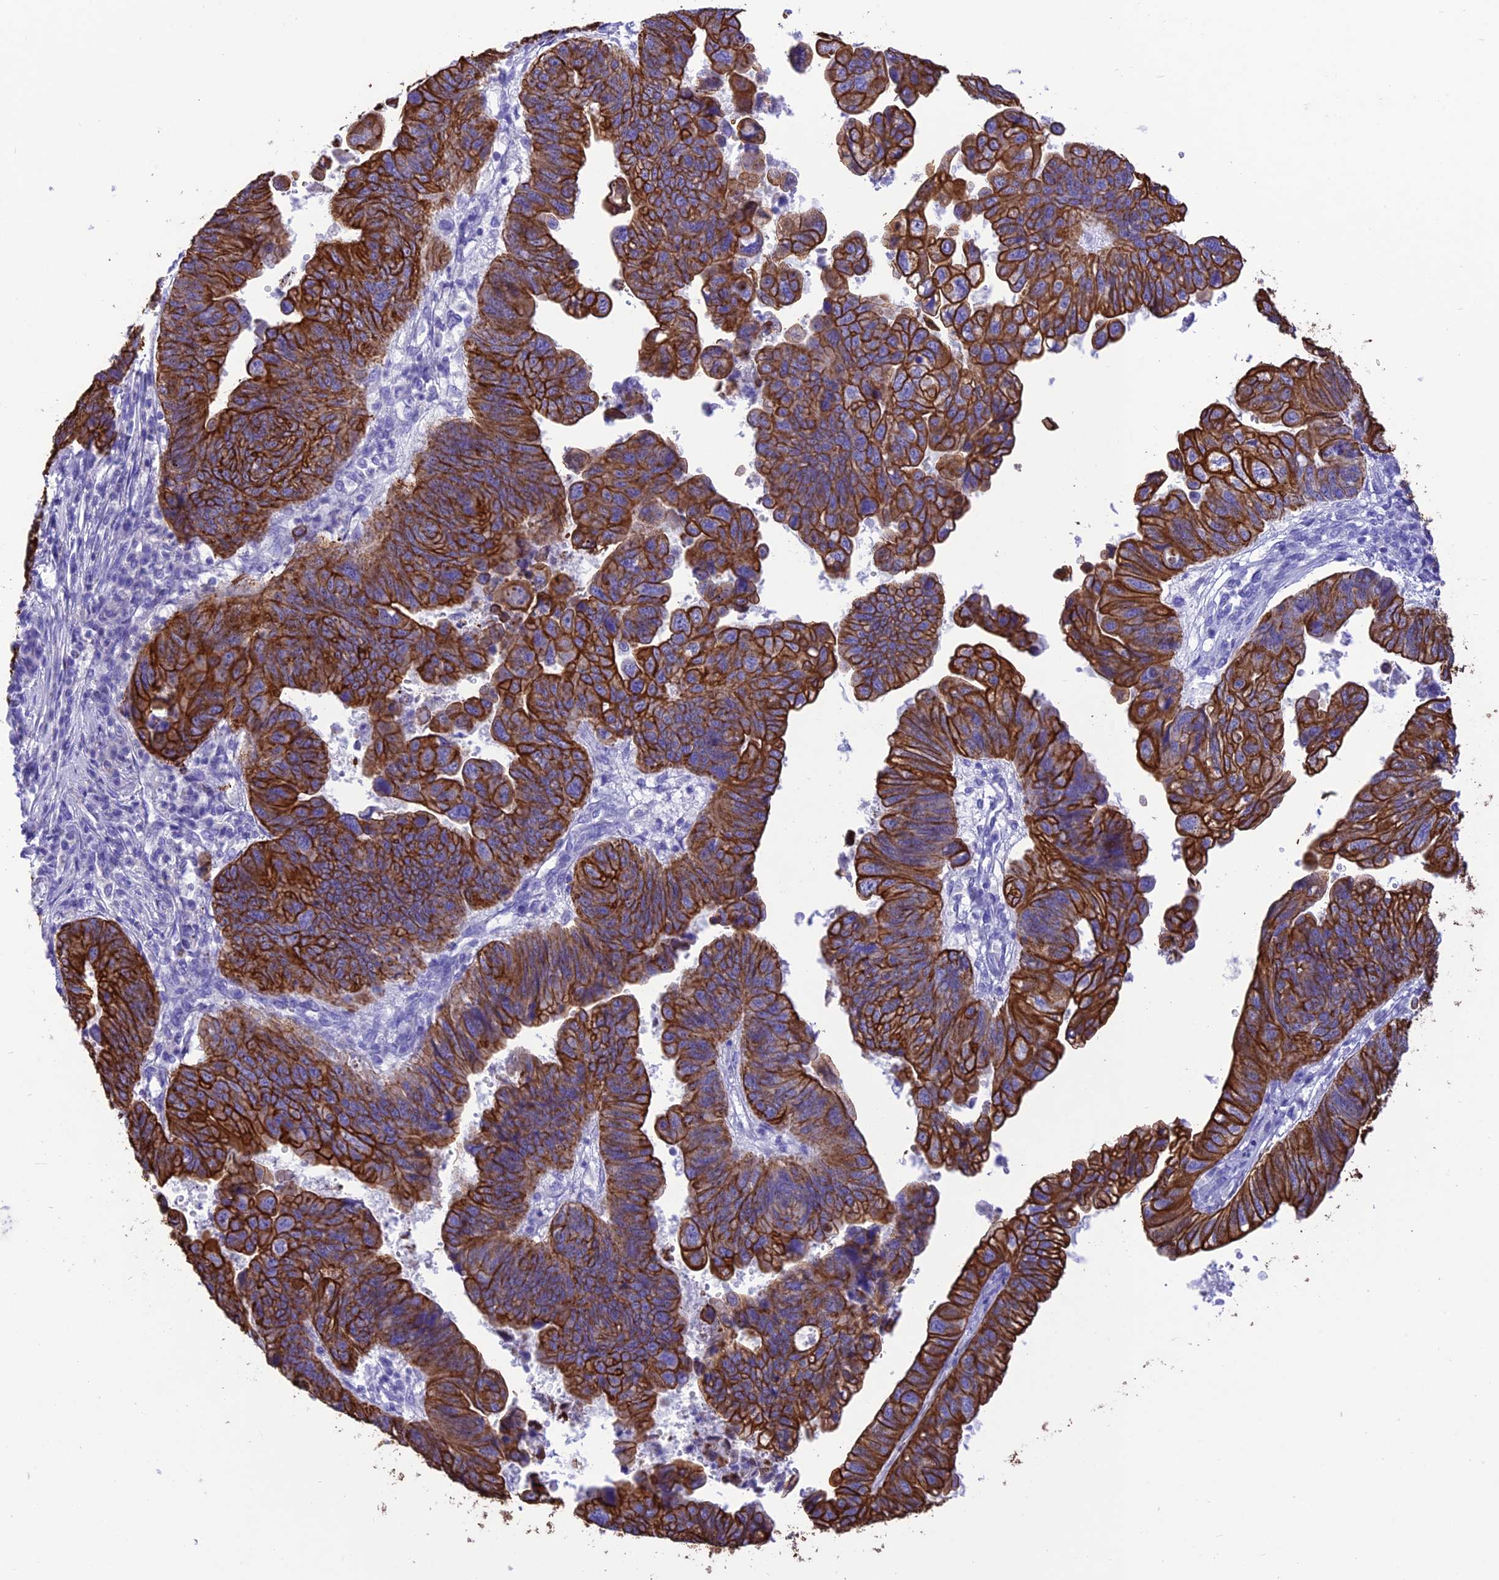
{"staining": {"intensity": "strong", "quantity": ">75%", "location": "cytoplasmic/membranous"}, "tissue": "stomach cancer", "cell_type": "Tumor cells", "image_type": "cancer", "snomed": [{"axis": "morphology", "description": "Adenocarcinoma, NOS"}, {"axis": "topography", "description": "Stomach"}], "caption": "Immunohistochemistry staining of stomach cancer, which displays high levels of strong cytoplasmic/membranous staining in approximately >75% of tumor cells indicating strong cytoplasmic/membranous protein positivity. The staining was performed using DAB (3,3'-diaminobenzidine) (brown) for protein detection and nuclei were counterstained in hematoxylin (blue).", "gene": "VPS52", "patient": {"sex": "male", "age": 59}}